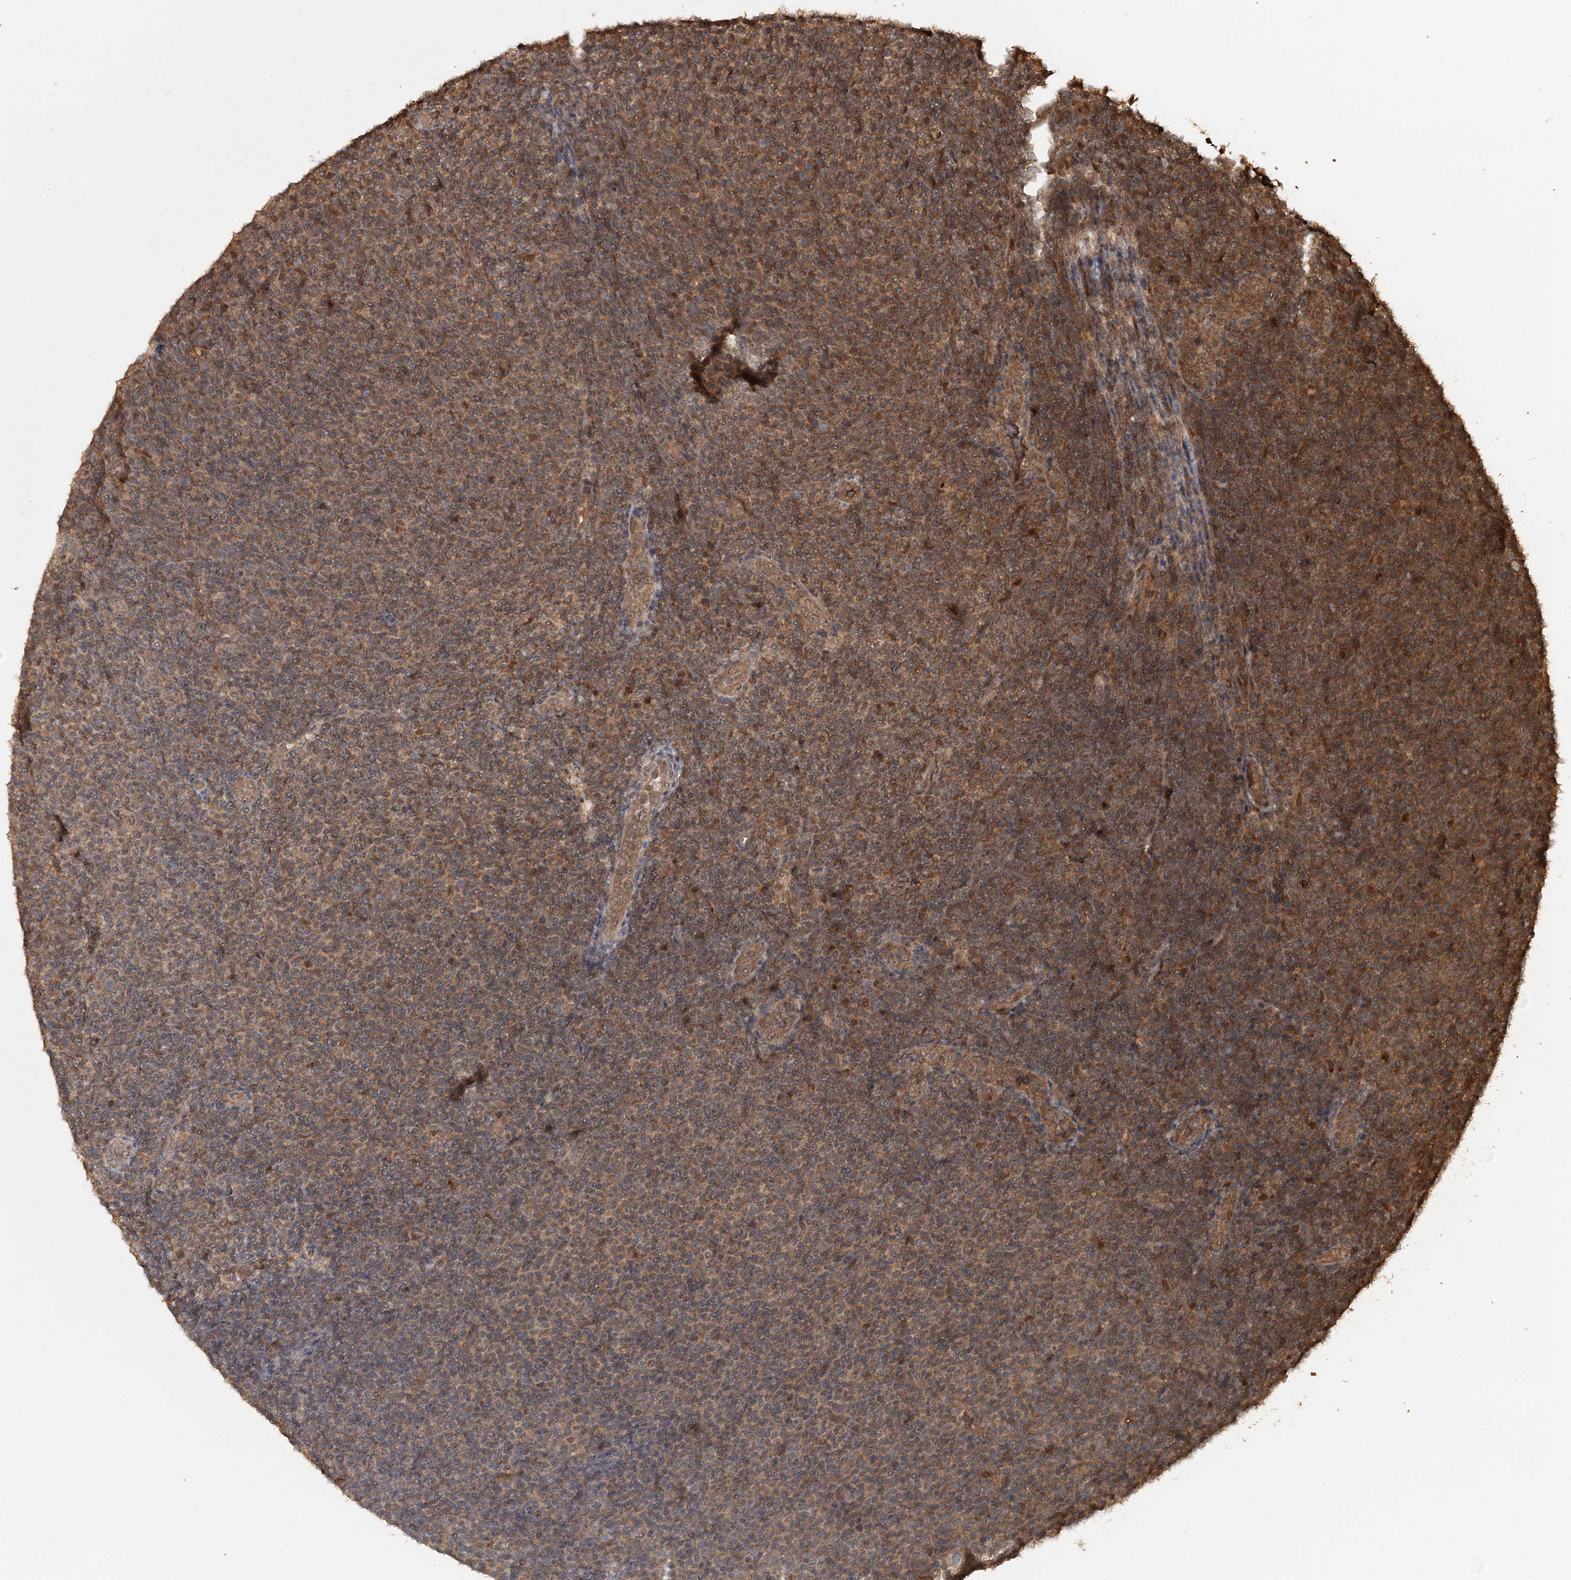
{"staining": {"intensity": "moderate", "quantity": "25%-75%", "location": "cytoplasmic/membranous"}, "tissue": "lymphoma", "cell_type": "Tumor cells", "image_type": "cancer", "snomed": [{"axis": "morphology", "description": "Malignant lymphoma, non-Hodgkin's type, Low grade"}, {"axis": "topography", "description": "Lymph node"}], "caption": "This image shows immunohistochemistry staining of lymphoma, with medium moderate cytoplasmic/membranous staining in about 25%-75% of tumor cells.", "gene": "N6AMT1", "patient": {"sex": "male", "age": 66}}